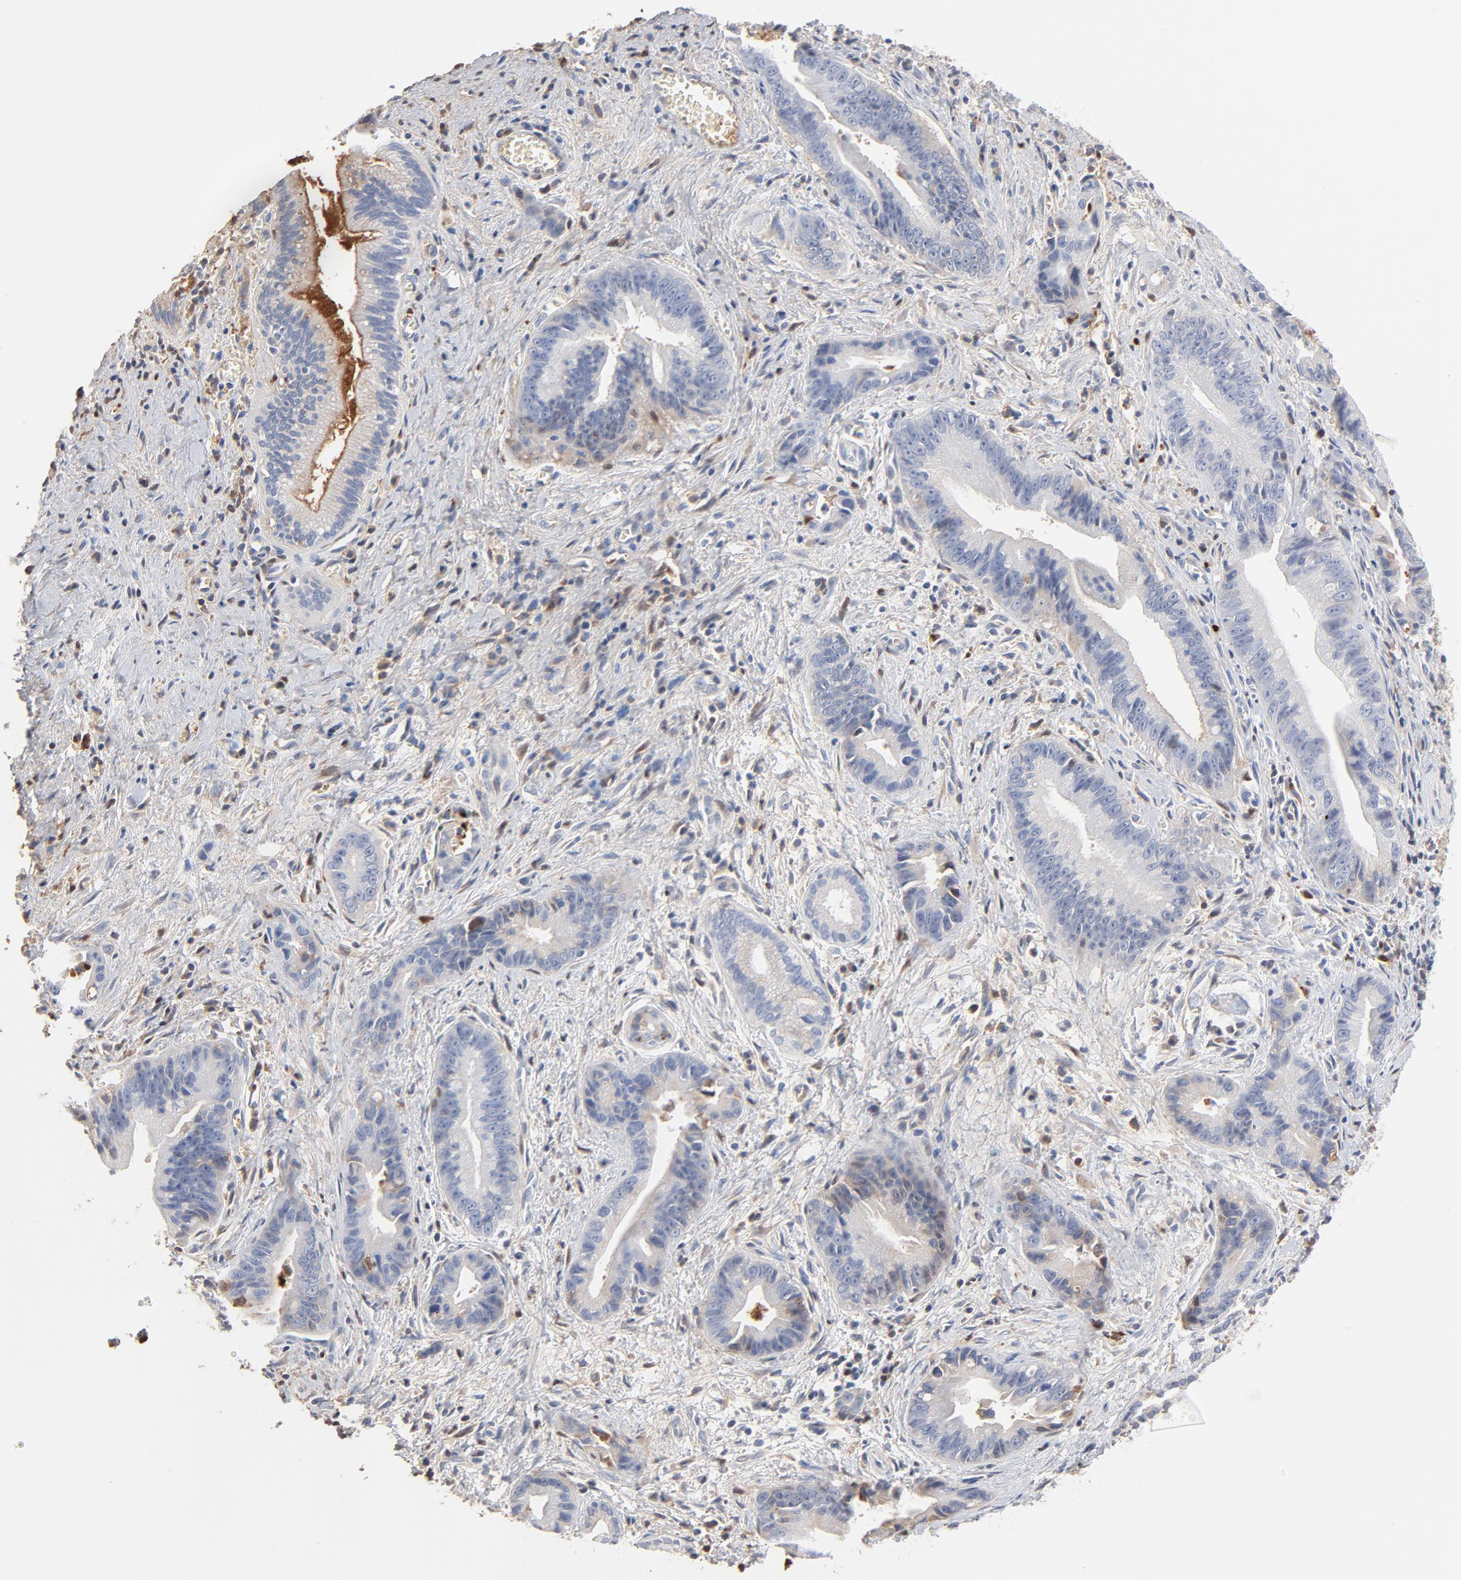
{"staining": {"intensity": "negative", "quantity": "none", "location": "none"}, "tissue": "liver cancer", "cell_type": "Tumor cells", "image_type": "cancer", "snomed": [{"axis": "morphology", "description": "Cholangiocarcinoma"}, {"axis": "topography", "description": "Liver"}], "caption": "Image shows no protein positivity in tumor cells of liver cholangiocarcinoma tissue. (DAB IHC visualized using brightfield microscopy, high magnification).", "gene": "SERPINA4", "patient": {"sex": "female", "age": 55}}